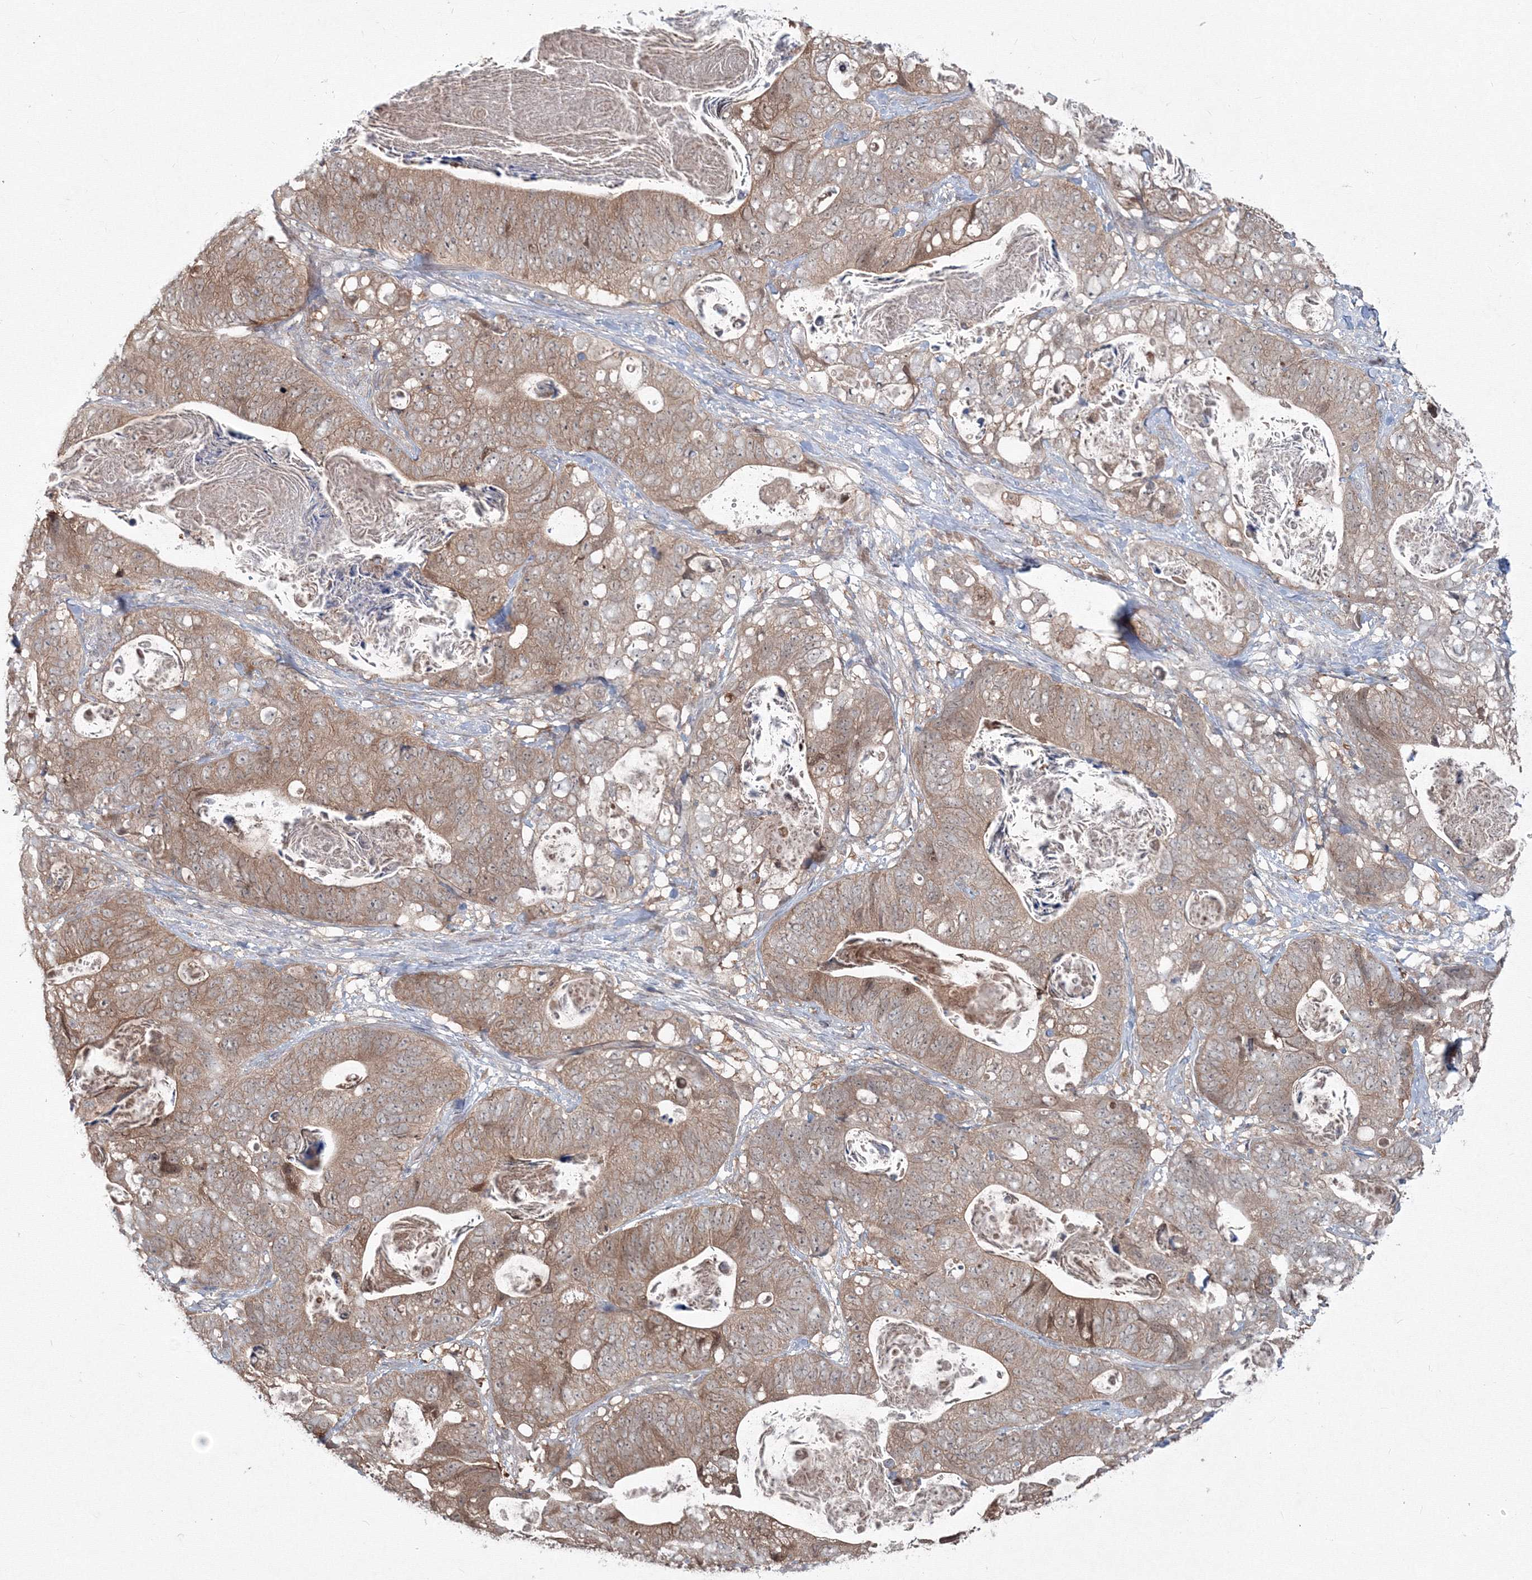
{"staining": {"intensity": "moderate", "quantity": ">75%", "location": "cytoplasmic/membranous"}, "tissue": "stomach cancer", "cell_type": "Tumor cells", "image_type": "cancer", "snomed": [{"axis": "morphology", "description": "Normal tissue, NOS"}, {"axis": "morphology", "description": "Adenocarcinoma, NOS"}, {"axis": "topography", "description": "Stomach"}], "caption": "This is an image of immunohistochemistry (IHC) staining of stomach cancer, which shows moderate expression in the cytoplasmic/membranous of tumor cells.", "gene": "MKRN2", "patient": {"sex": "female", "age": 89}}